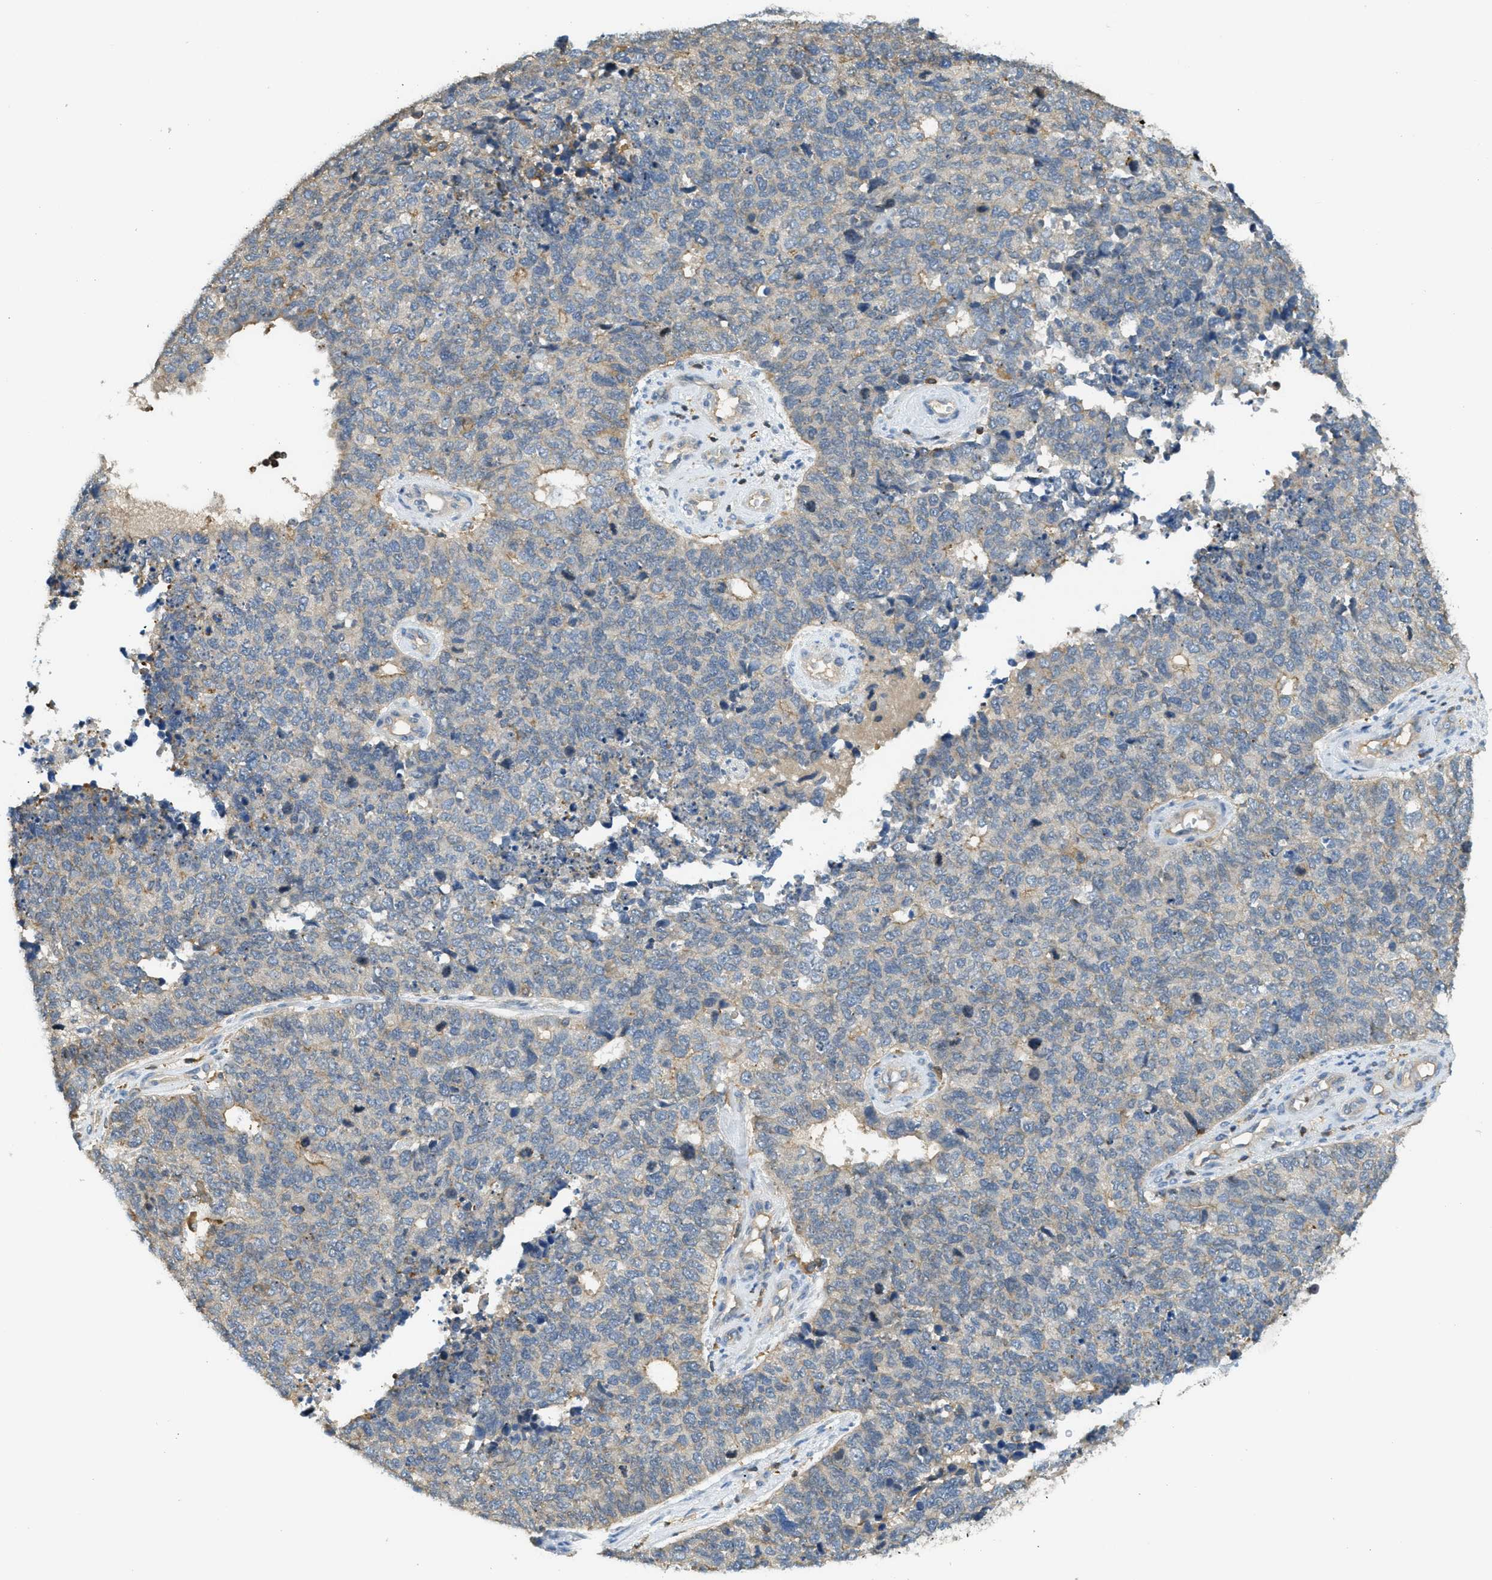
{"staining": {"intensity": "weak", "quantity": "<25%", "location": "cytoplasmic/membranous"}, "tissue": "cervical cancer", "cell_type": "Tumor cells", "image_type": "cancer", "snomed": [{"axis": "morphology", "description": "Squamous cell carcinoma, NOS"}, {"axis": "topography", "description": "Cervix"}], "caption": "A high-resolution photomicrograph shows immunohistochemistry staining of cervical cancer, which demonstrates no significant positivity in tumor cells. (DAB (3,3'-diaminobenzidine) IHC with hematoxylin counter stain).", "gene": "GRIK2", "patient": {"sex": "female", "age": 63}}